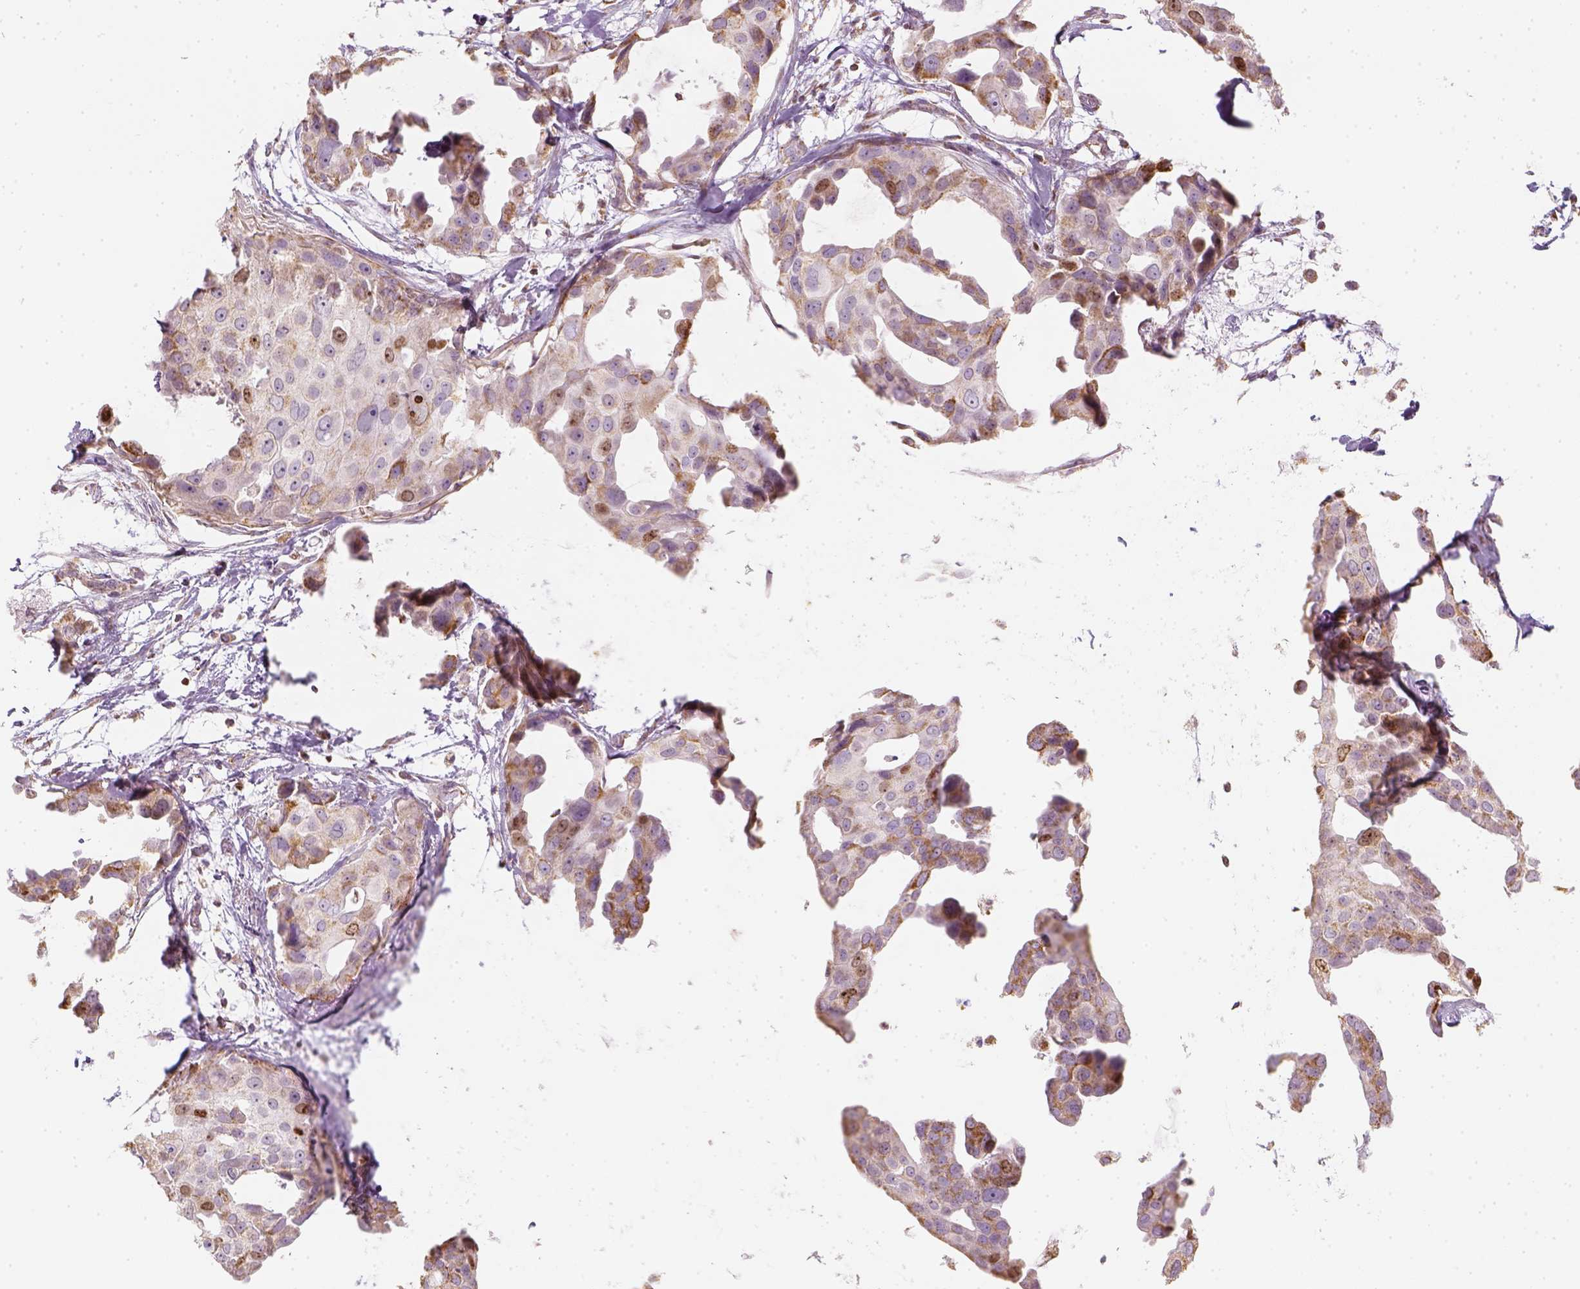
{"staining": {"intensity": "moderate", "quantity": "<25%", "location": "cytoplasmic/membranous,nuclear"}, "tissue": "breast cancer", "cell_type": "Tumor cells", "image_type": "cancer", "snomed": [{"axis": "morphology", "description": "Duct carcinoma"}, {"axis": "topography", "description": "Breast"}], "caption": "Protein expression analysis of human breast cancer (intraductal carcinoma) reveals moderate cytoplasmic/membranous and nuclear staining in approximately <25% of tumor cells. The protein of interest is stained brown, and the nuclei are stained in blue (DAB IHC with brightfield microscopy, high magnification).", "gene": "LCA5", "patient": {"sex": "female", "age": 38}}